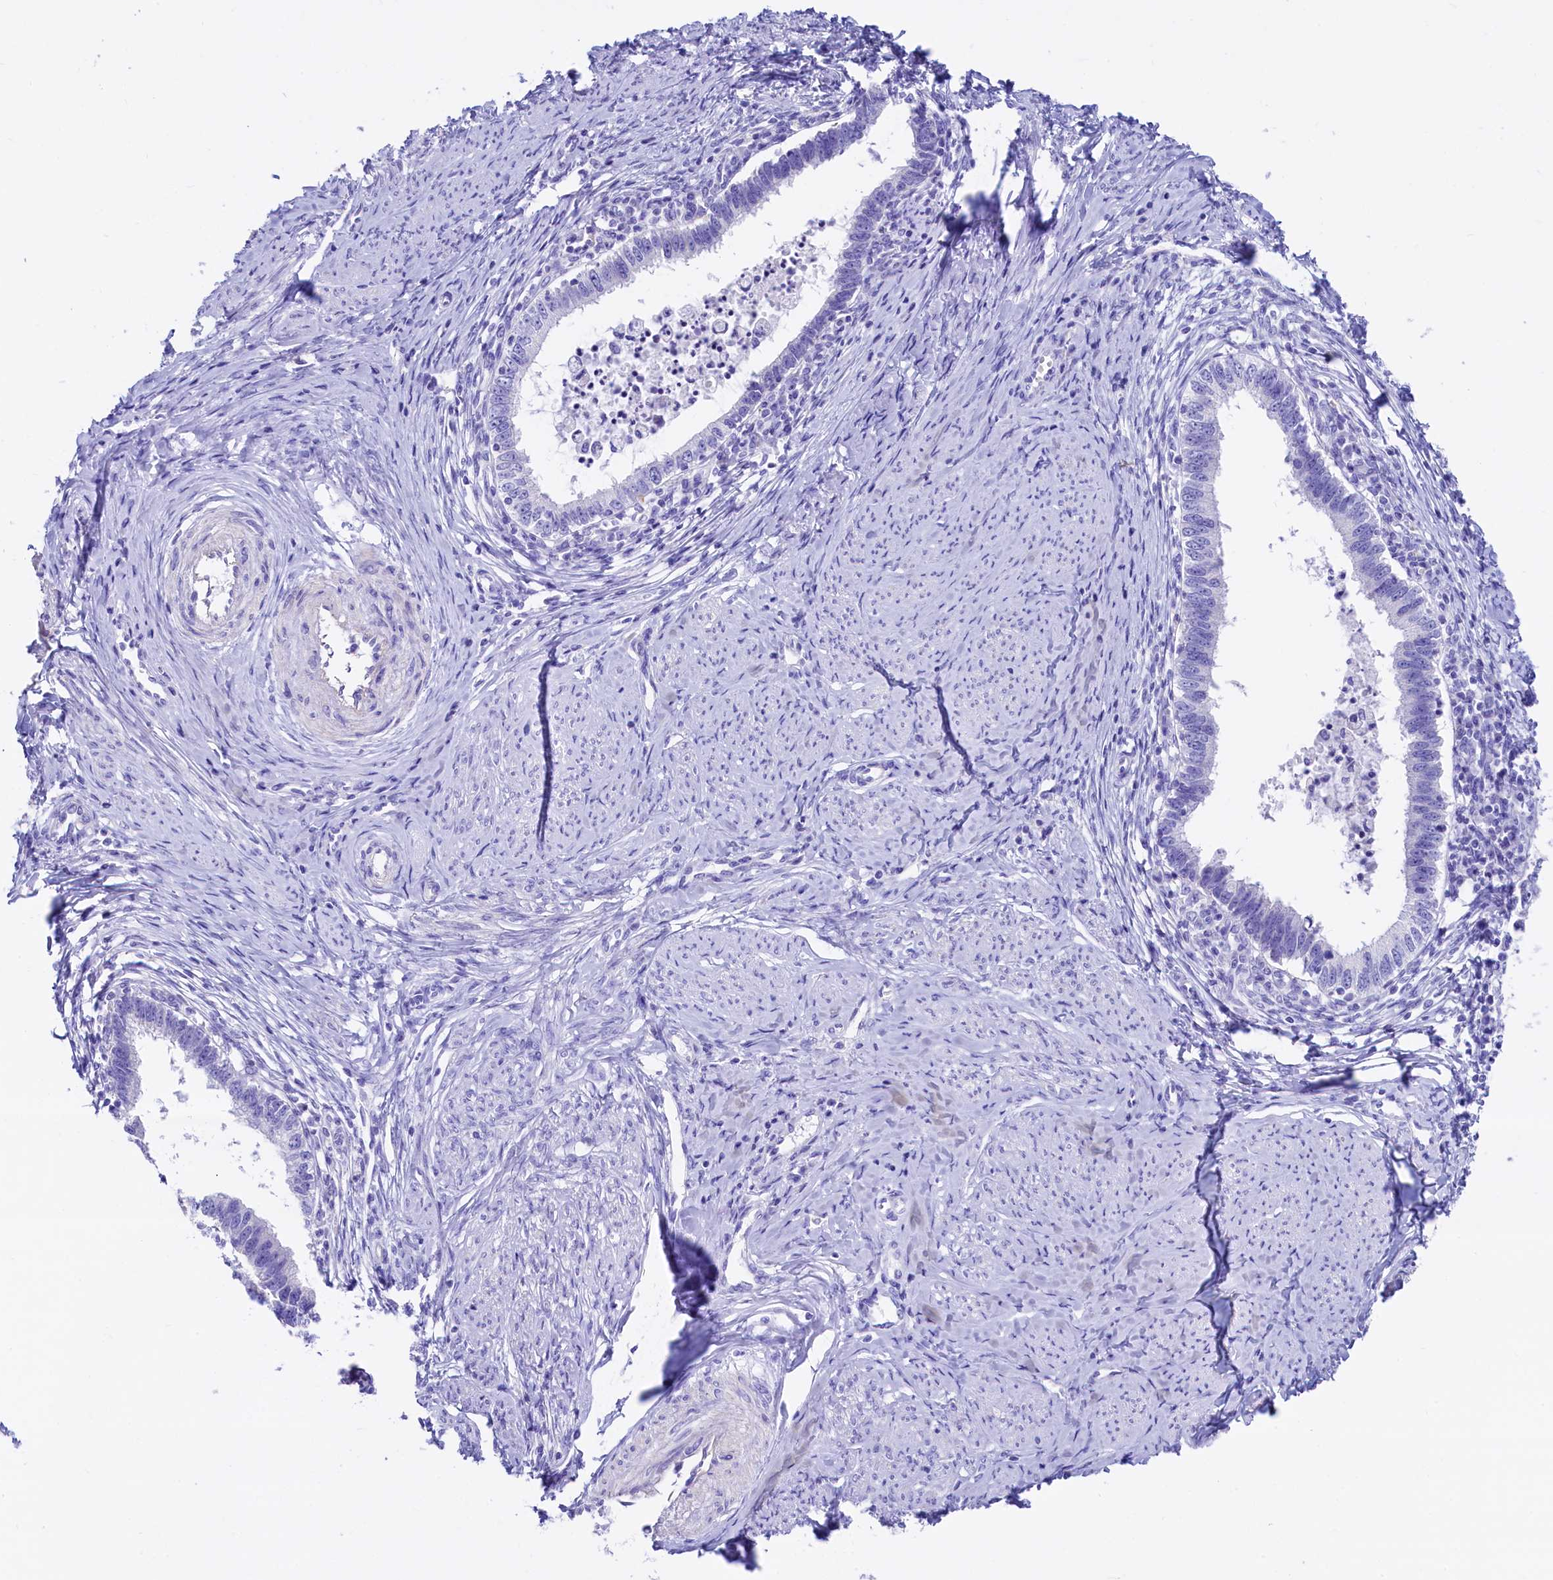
{"staining": {"intensity": "negative", "quantity": "none", "location": "none"}, "tissue": "cervical cancer", "cell_type": "Tumor cells", "image_type": "cancer", "snomed": [{"axis": "morphology", "description": "Adenocarcinoma, NOS"}, {"axis": "topography", "description": "Cervix"}], "caption": "The immunohistochemistry (IHC) image has no significant expression in tumor cells of cervical cancer tissue.", "gene": "RBP3", "patient": {"sex": "female", "age": 36}}